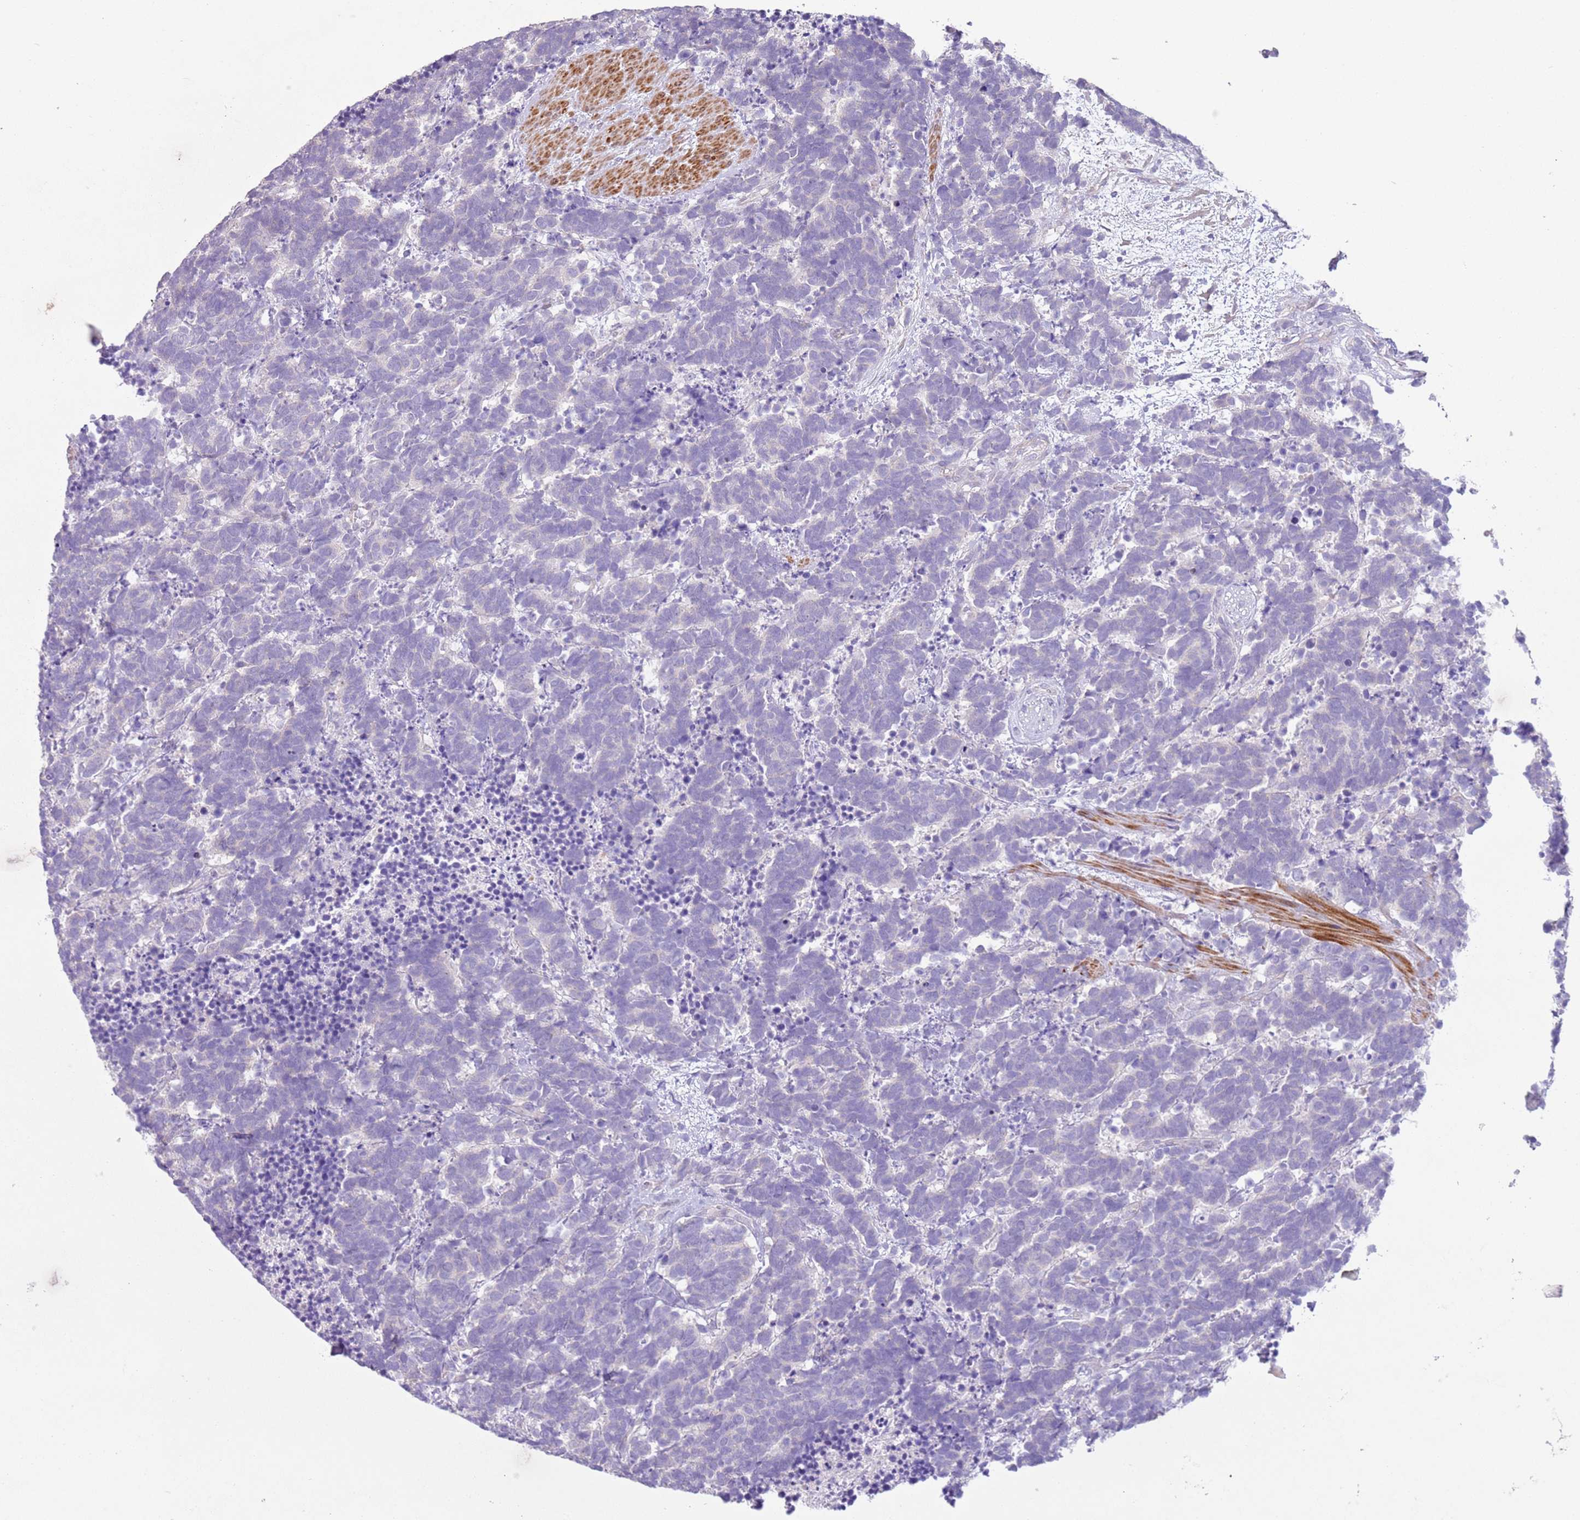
{"staining": {"intensity": "negative", "quantity": "none", "location": "none"}, "tissue": "carcinoid", "cell_type": "Tumor cells", "image_type": "cancer", "snomed": [{"axis": "morphology", "description": "Carcinoma, NOS"}, {"axis": "morphology", "description": "Carcinoid, malignant, NOS"}, {"axis": "topography", "description": "Prostate"}], "caption": "Tumor cells show no significant protein staining in carcinoid.", "gene": "ZNF239", "patient": {"sex": "male", "age": 57}}